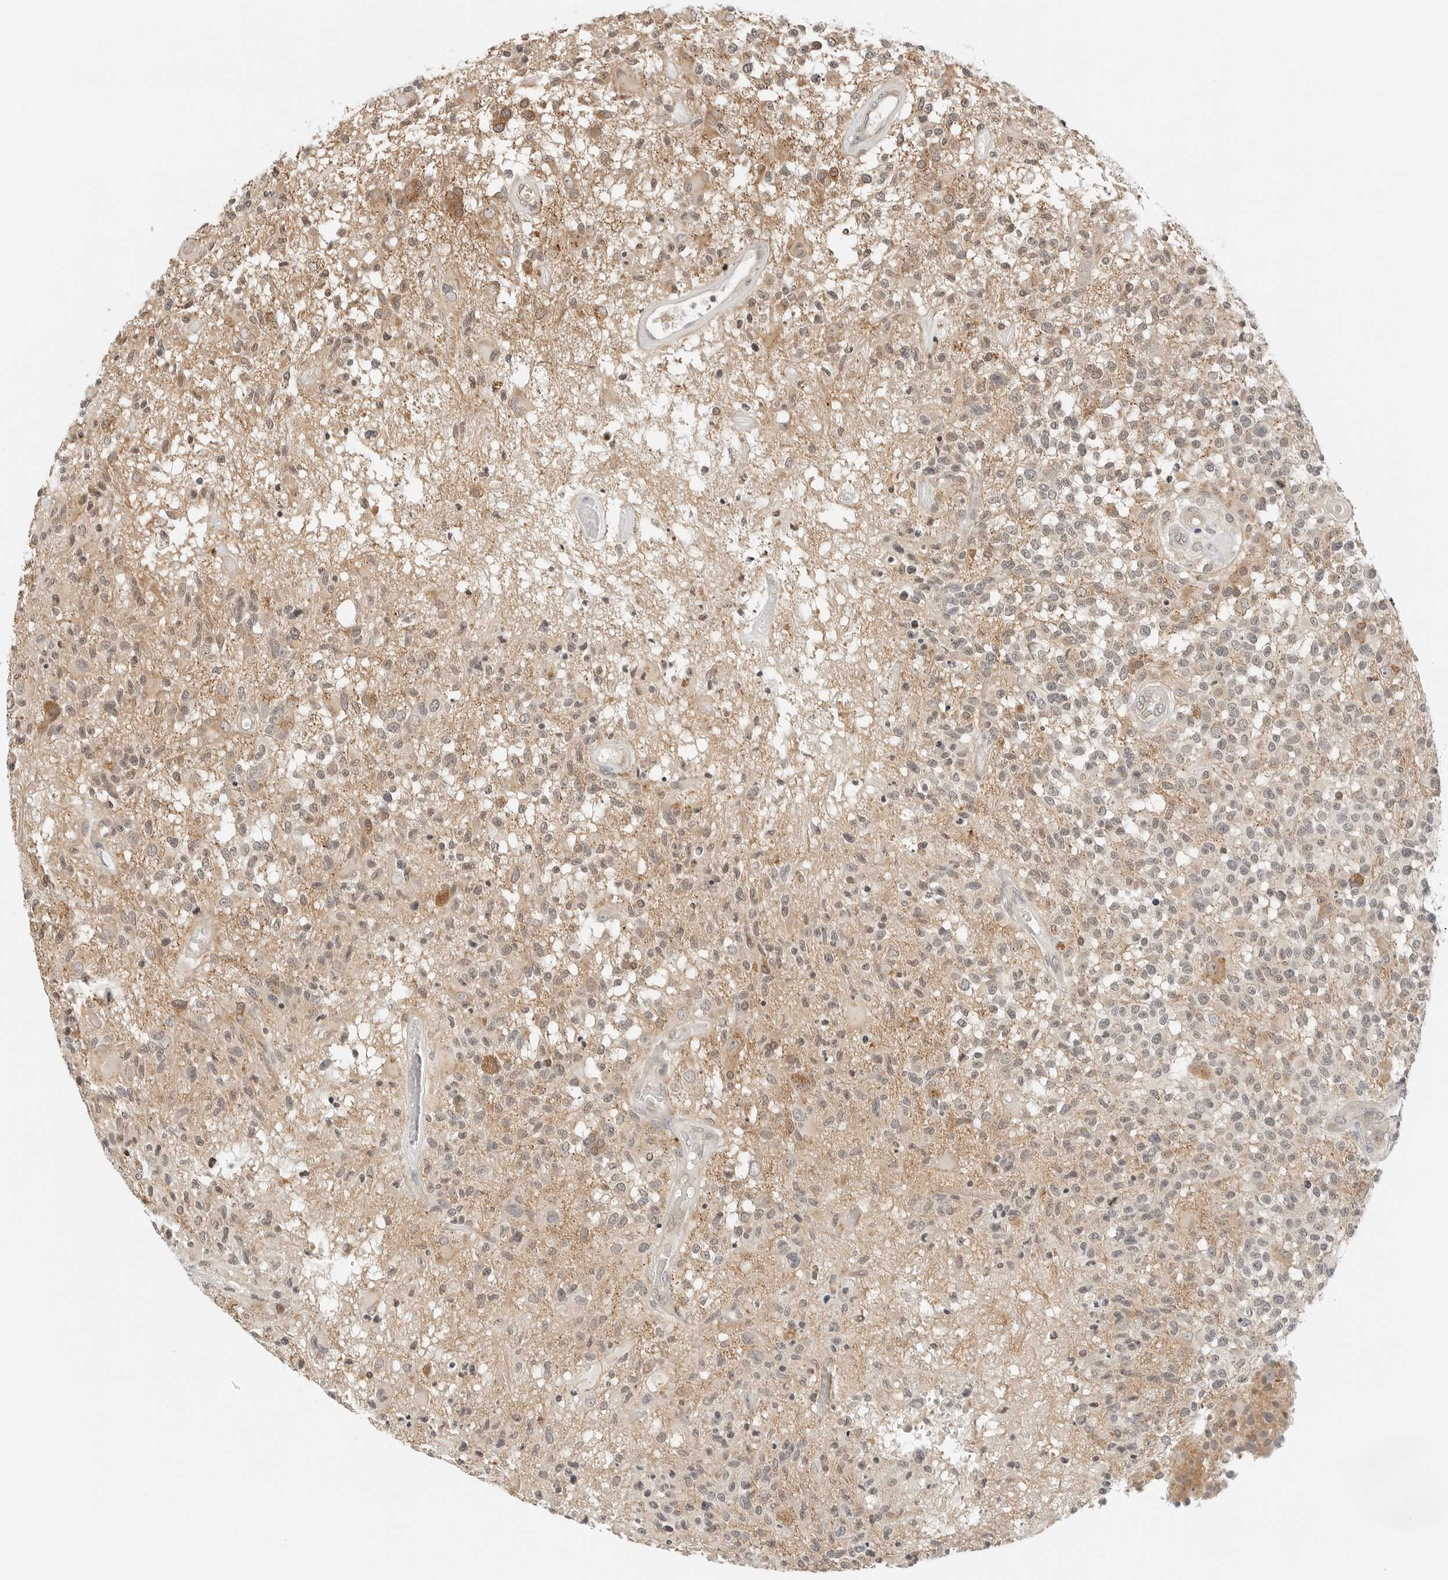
{"staining": {"intensity": "moderate", "quantity": "<25%", "location": "cytoplasmic/membranous"}, "tissue": "glioma", "cell_type": "Tumor cells", "image_type": "cancer", "snomed": [{"axis": "morphology", "description": "Glioma, malignant, High grade"}, {"axis": "morphology", "description": "Glioblastoma, NOS"}, {"axis": "topography", "description": "Brain"}], "caption": "Protein expression analysis of human high-grade glioma (malignant) reveals moderate cytoplasmic/membranous positivity in approximately <25% of tumor cells.", "gene": "IQCC", "patient": {"sex": "male", "age": 60}}